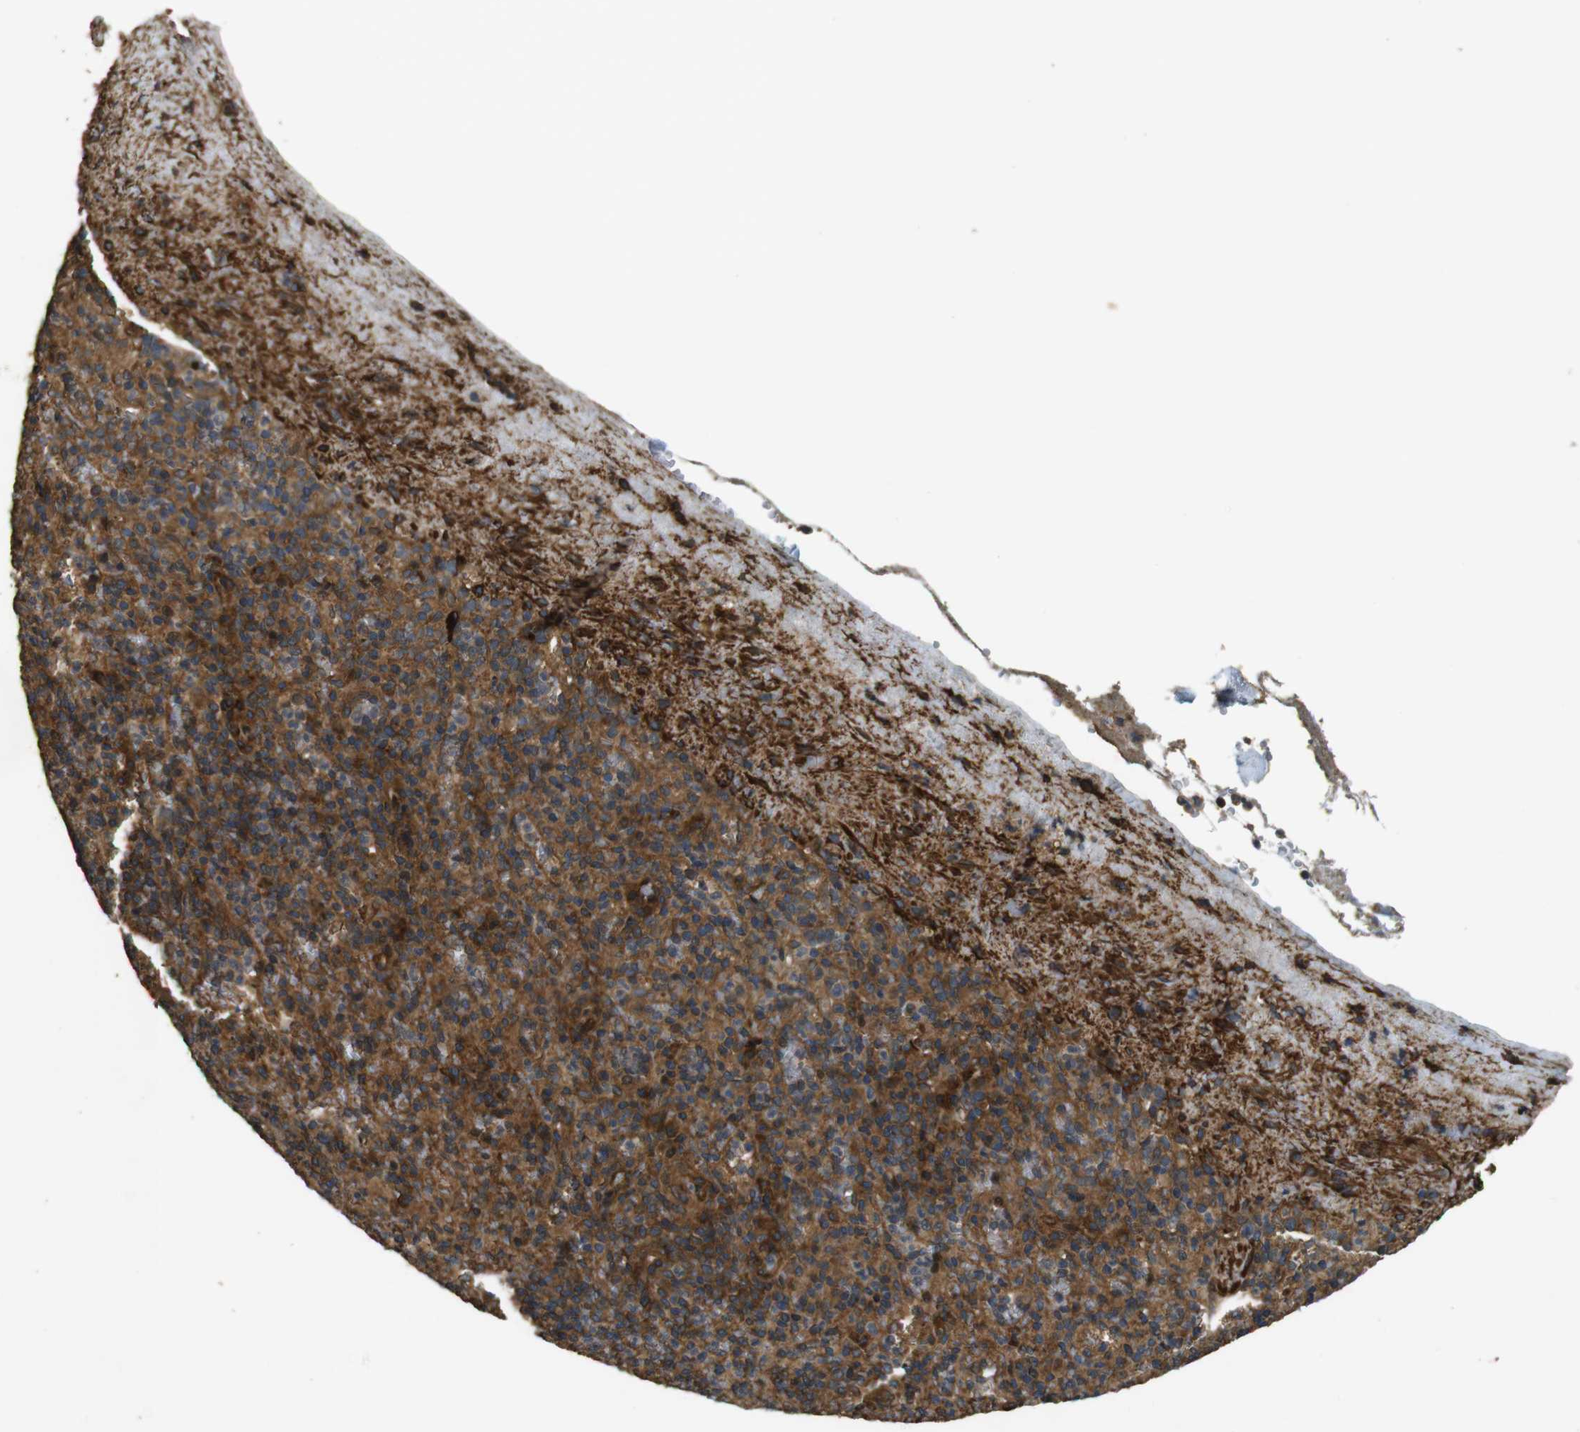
{"staining": {"intensity": "moderate", "quantity": ">75%", "location": "cytoplasmic/membranous"}, "tissue": "spleen", "cell_type": "Cells in red pulp", "image_type": "normal", "snomed": [{"axis": "morphology", "description": "Normal tissue, NOS"}, {"axis": "topography", "description": "Spleen"}], "caption": "Cells in red pulp exhibit medium levels of moderate cytoplasmic/membranous expression in about >75% of cells in normal spleen.", "gene": "BNIP3", "patient": {"sex": "female", "age": 74}}